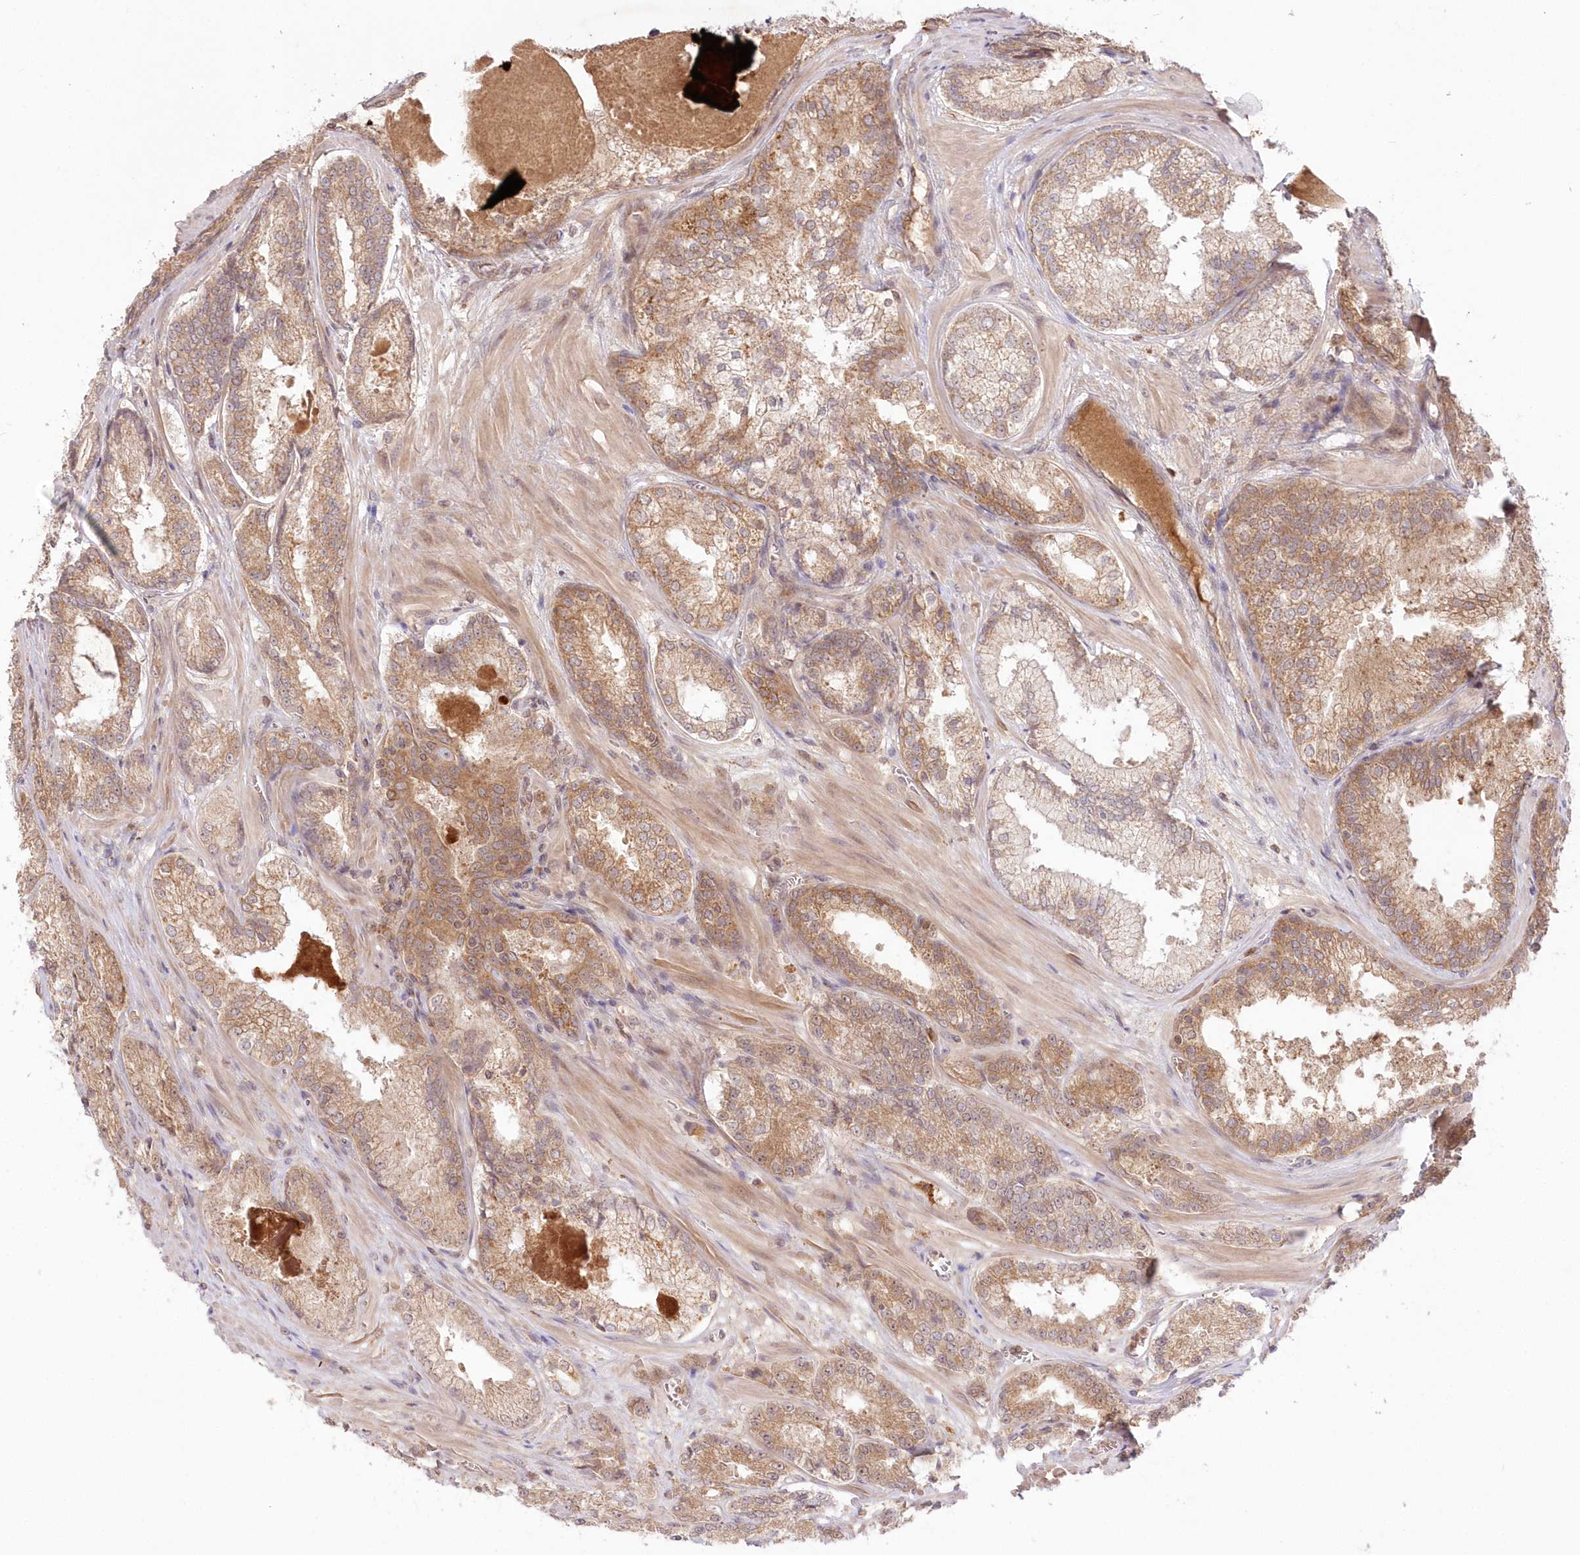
{"staining": {"intensity": "moderate", "quantity": ">75%", "location": "cytoplasmic/membranous"}, "tissue": "prostate cancer", "cell_type": "Tumor cells", "image_type": "cancer", "snomed": [{"axis": "morphology", "description": "Adenocarcinoma, Low grade"}, {"axis": "topography", "description": "Prostate"}], "caption": "A high-resolution image shows immunohistochemistry (IHC) staining of low-grade adenocarcinoma (prostate), which displays moderate cytoplasmic/membranous expression in about >75% of tumor cells.", "gene": "MTMR3", "patient": {"sex": "male", "age": 74}}